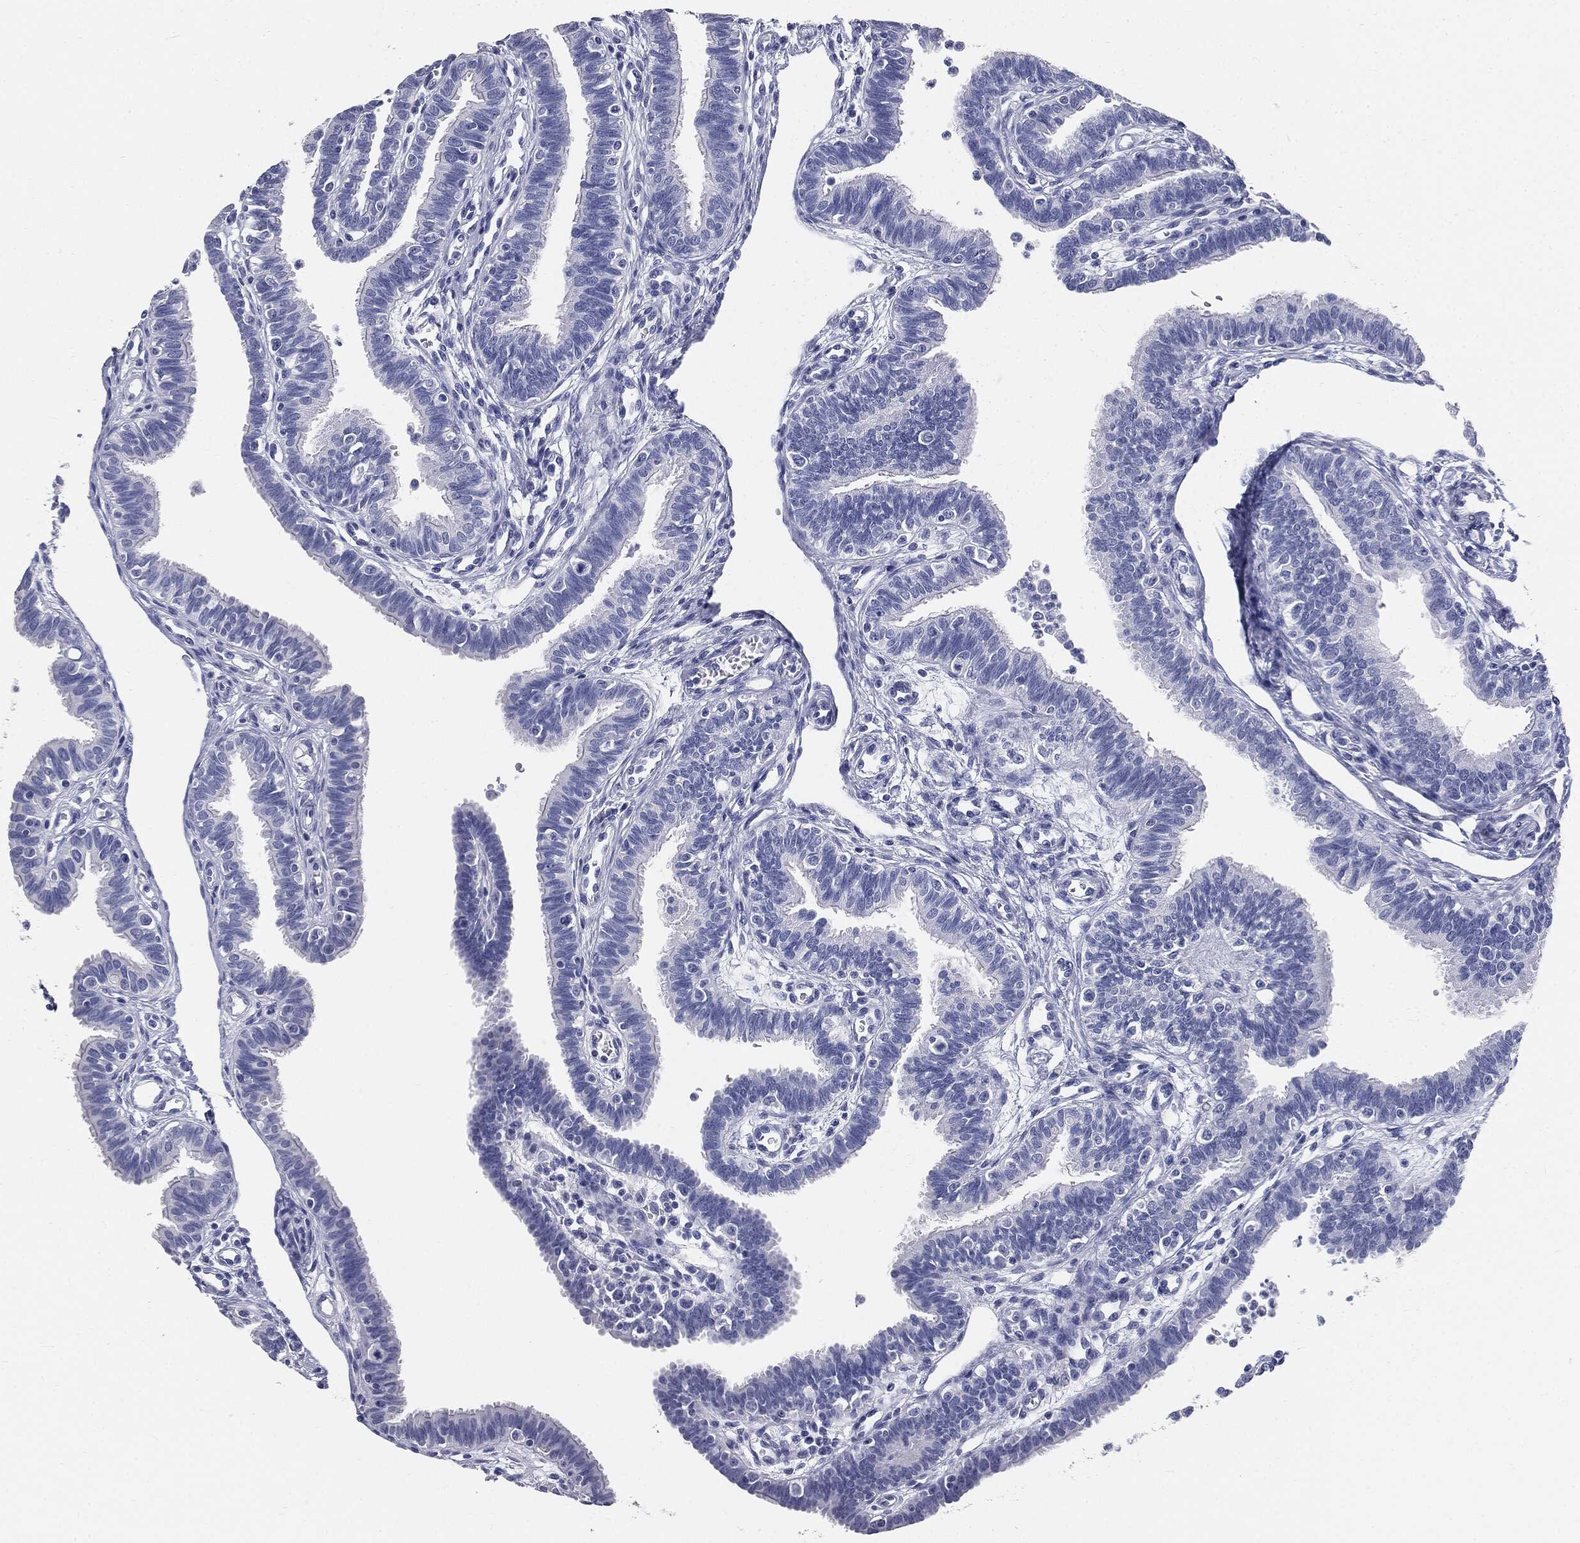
{"staining": {"intensity": "negative", "quantity": "none", "location": "none"}, "tissue": "fallopian tube", "cell_type": "Glandular cells", "image_type": "normal", "snomed": [{"axis": "morphology", "description": "Normal tissue, NOS"}, {"axis": "topography", "description": "Fallopian tube"}], "caption": "This is an IHC image of unremarkable human fallopian tube. There is no positivity in glandular cells.", "gene": "CUZD1", "patient": {"sex": "female", "age": 36}}